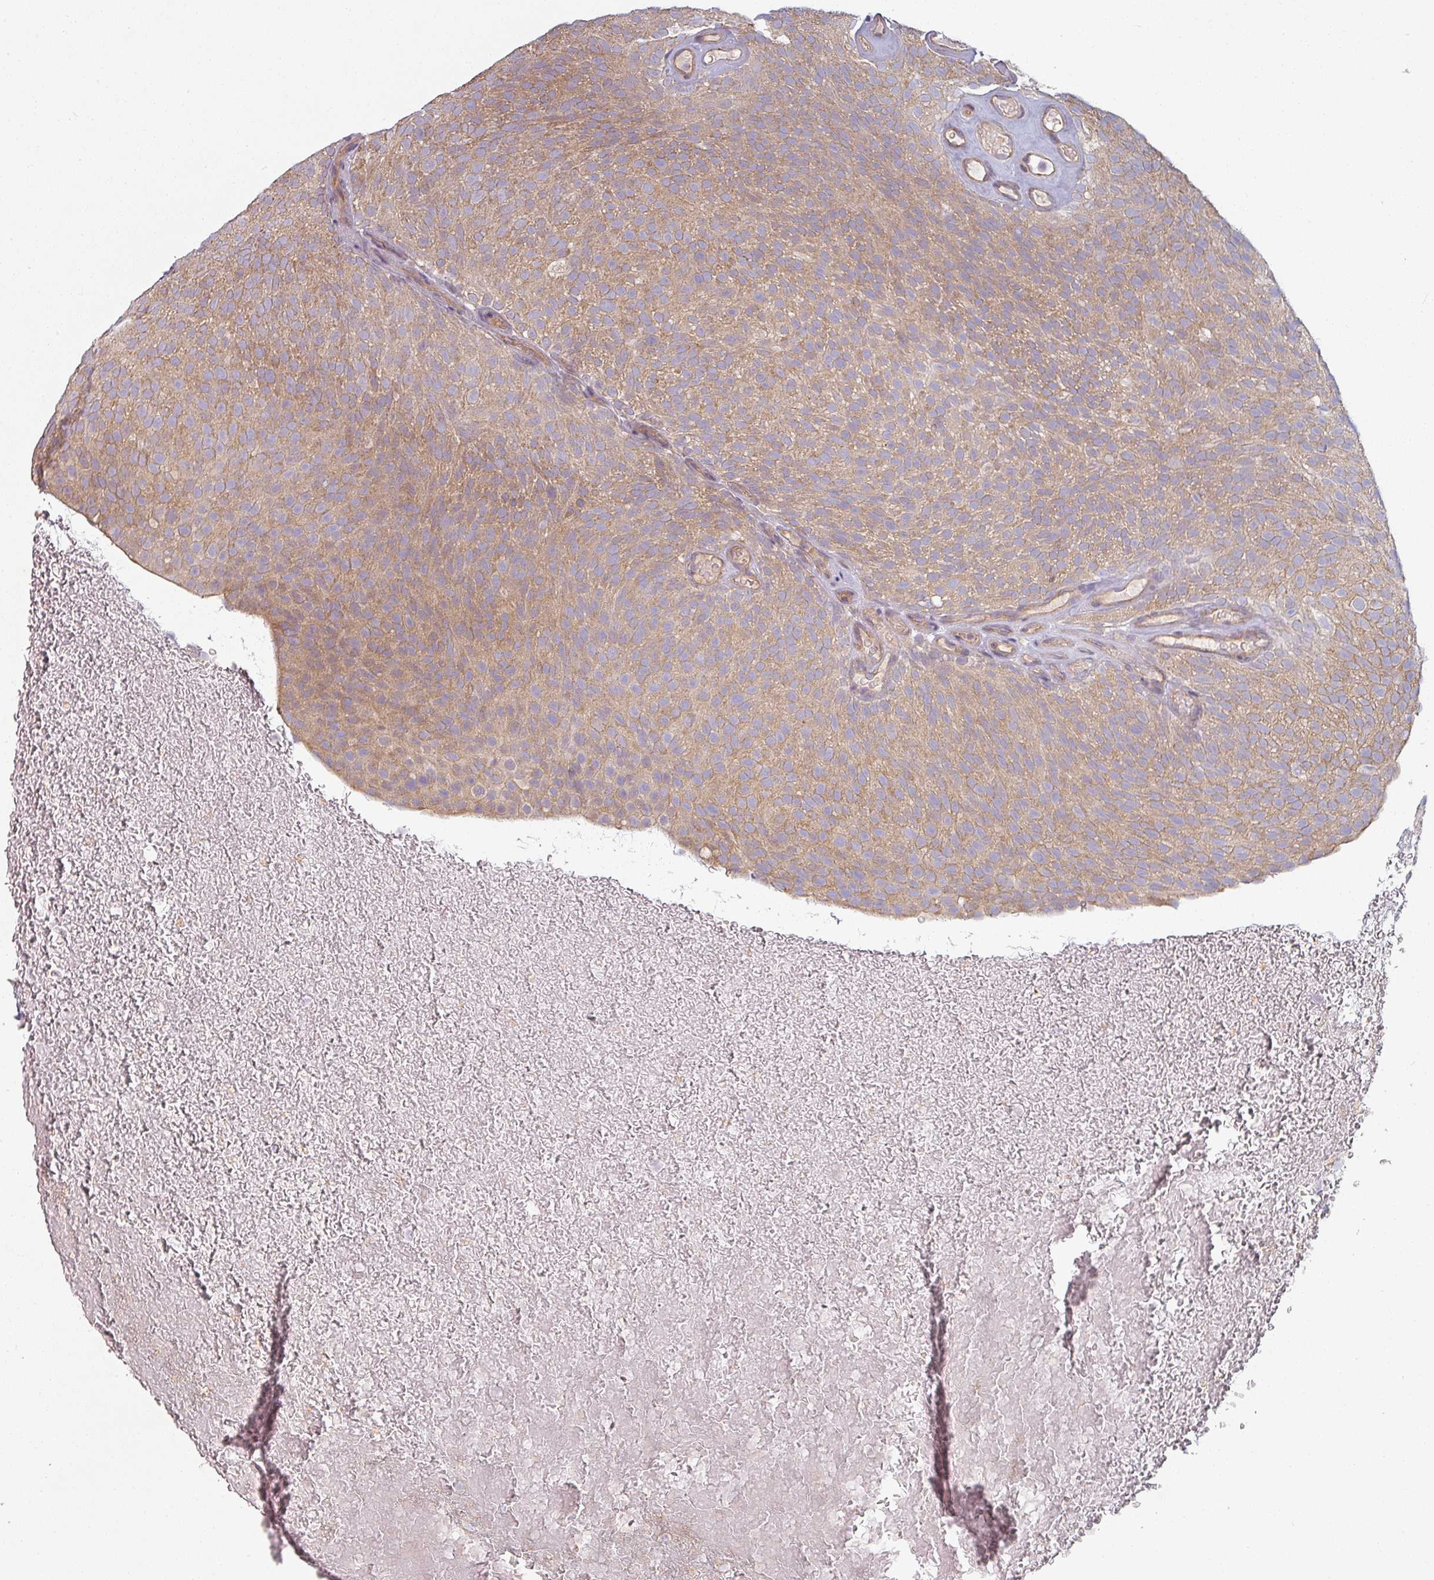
{"staining": {"intensity": "moderate", "quantity": ">75%", "location": "cytoplasmic/membranous"}, "tissue": "urothelial cancer", "cell_type": "Tumor cells", "image_type": "cancer", "snomed": [{"axis": "morphology", "description": "Urothelial carcinoma, Low grade"}, {"axis": "topography", "description": "Urinary bladder"}], "caption": "Immunohistochemistry (DAB (3,3'-diaminobenzidine)) staining of human urothelial carcinoma (low-grade) shows moderate cytoplasmic/membranous protein staining in approximately >75% of tumor cells.", "gene": "PLEKHJ1", "patient": {"sex": "male", "age": 78}}